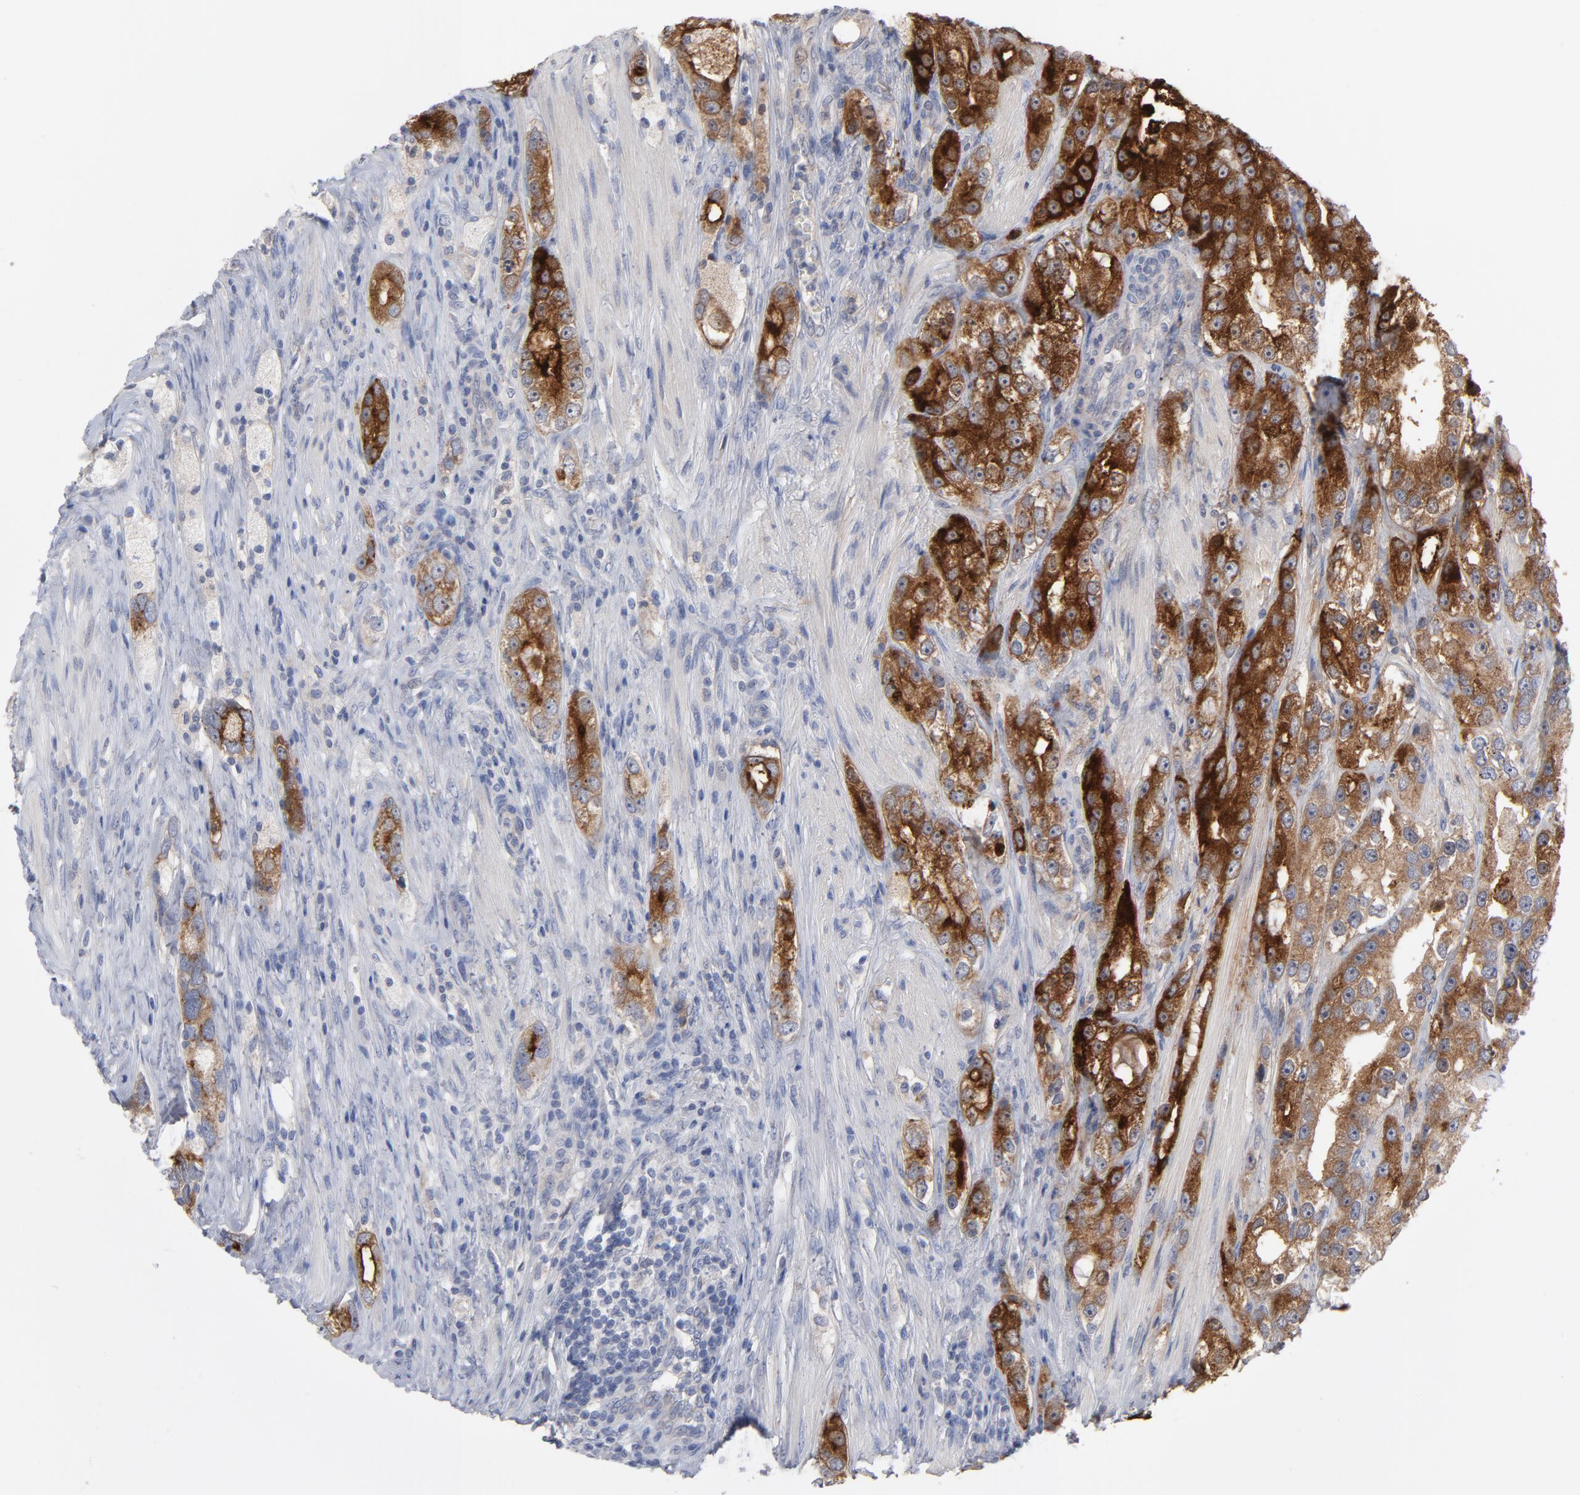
{"staining": {"intensity": "strong", "quantity": ">75%", "location": "cytoplasmic/membranous"}, "tissue": "prostate cancer", "cell_type": "Tumor cells", "image_type": "cancer", "snomed": [{"axis": "morphology", "description": "Adenocarcinoma, High grade"}, {"axis": "topography", "description": "Prostate"}], "caption": "There is high levels of strong cytoplasmic/membranous positivity in tumor cells of prostate cancer (adenocarcinoma (high-grade)), as demonstrated by immunohistochemical staining (brown color).", "gene": "CPE", "patient": {"sex": "male", "age": 63}}